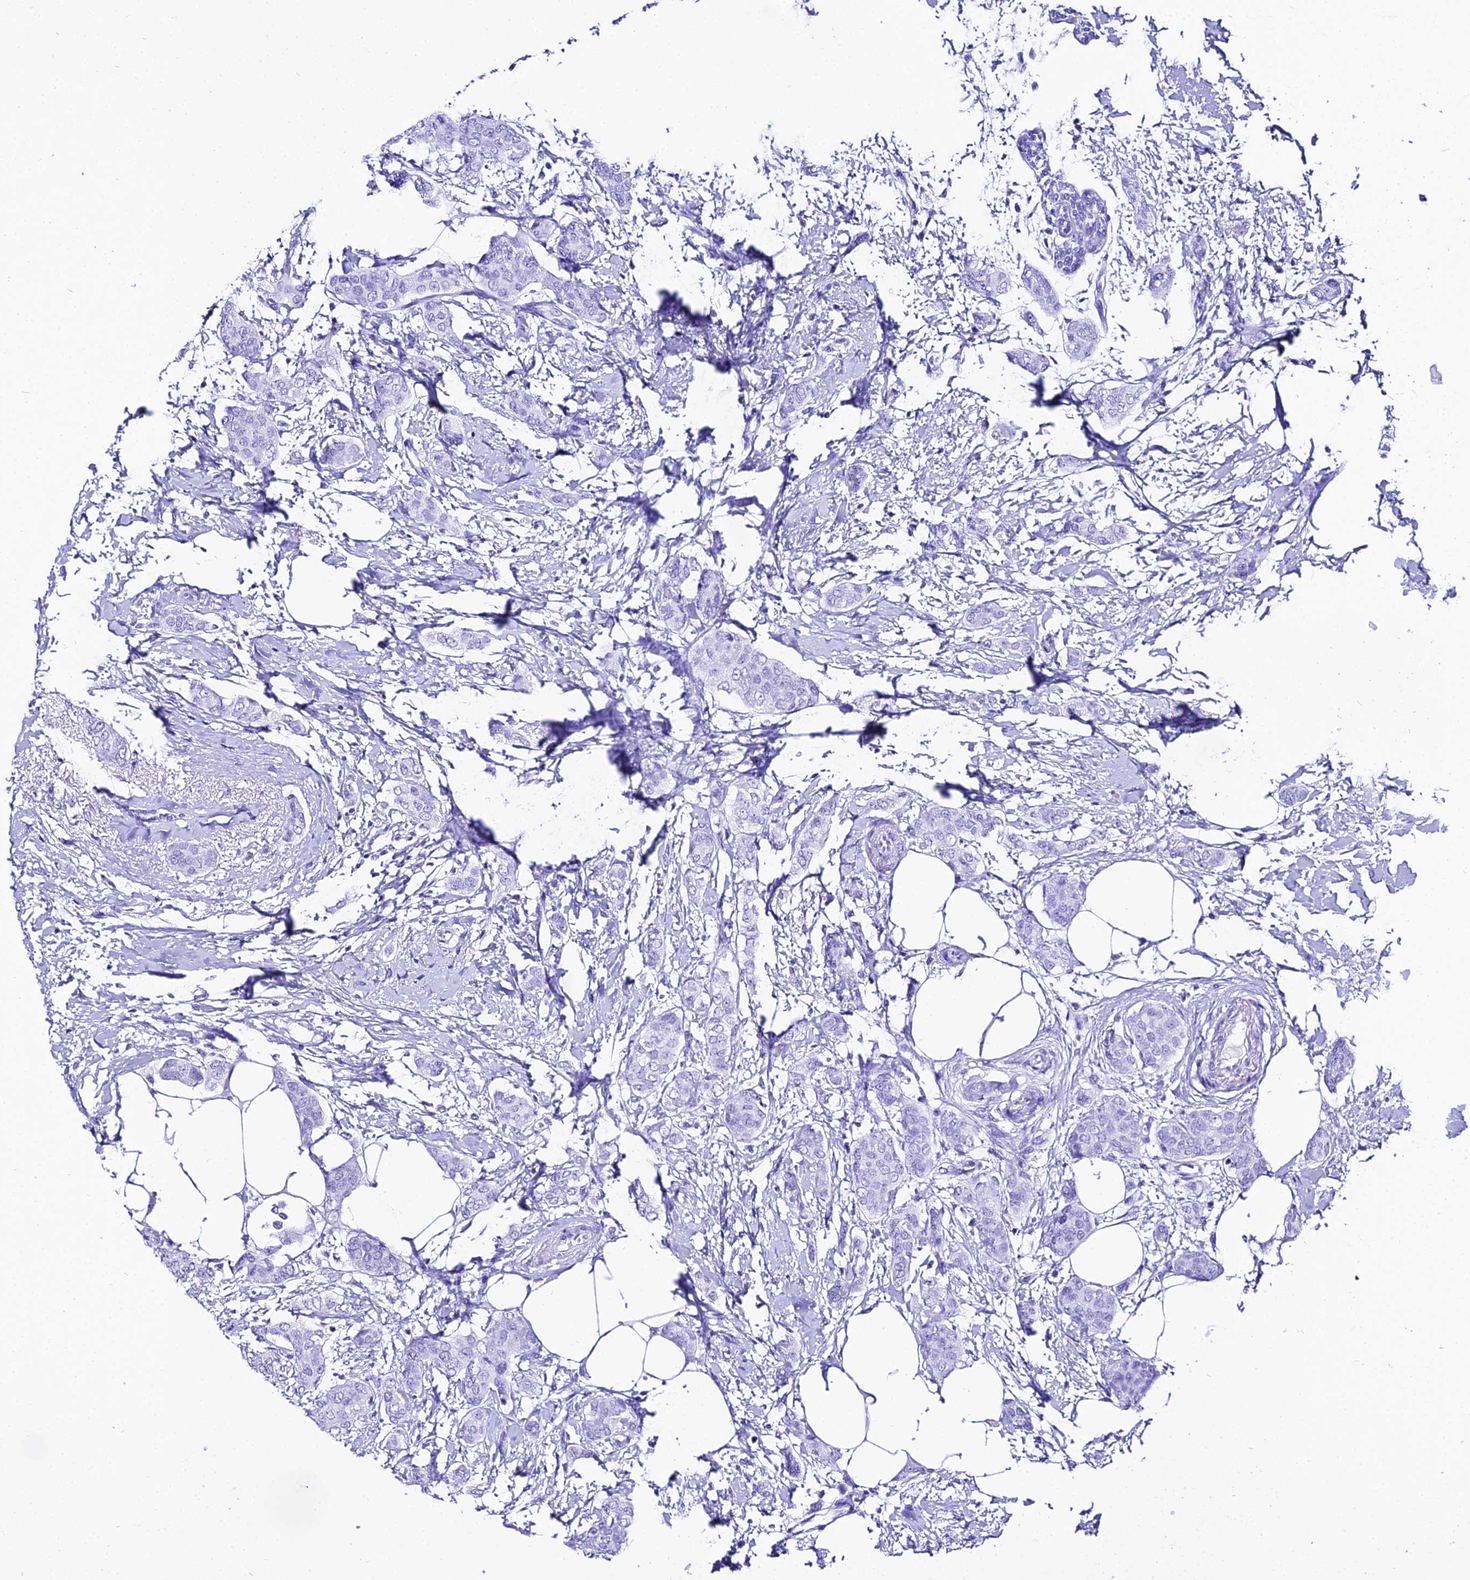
{"staining": {"intensity": "negative", "quantity": "none", "location": "none"}, "tissue": "breast cancer", "cell_type": "Tumor cells", "image_type": "cancer", "snomed": [{"axis": "morphology", "description": "Duct carcinoma"}, {"axis": "topography", "description": "Breast"}], "caption": "Immunohistochemistry (IHC) histopathology image of infiltrating ductal carcinoma (breast) stained for a protein (brown), which displays no positivity in tumor cells.", "gene": "TRMT44", "patient": {"sex": "female", "age": 72}}